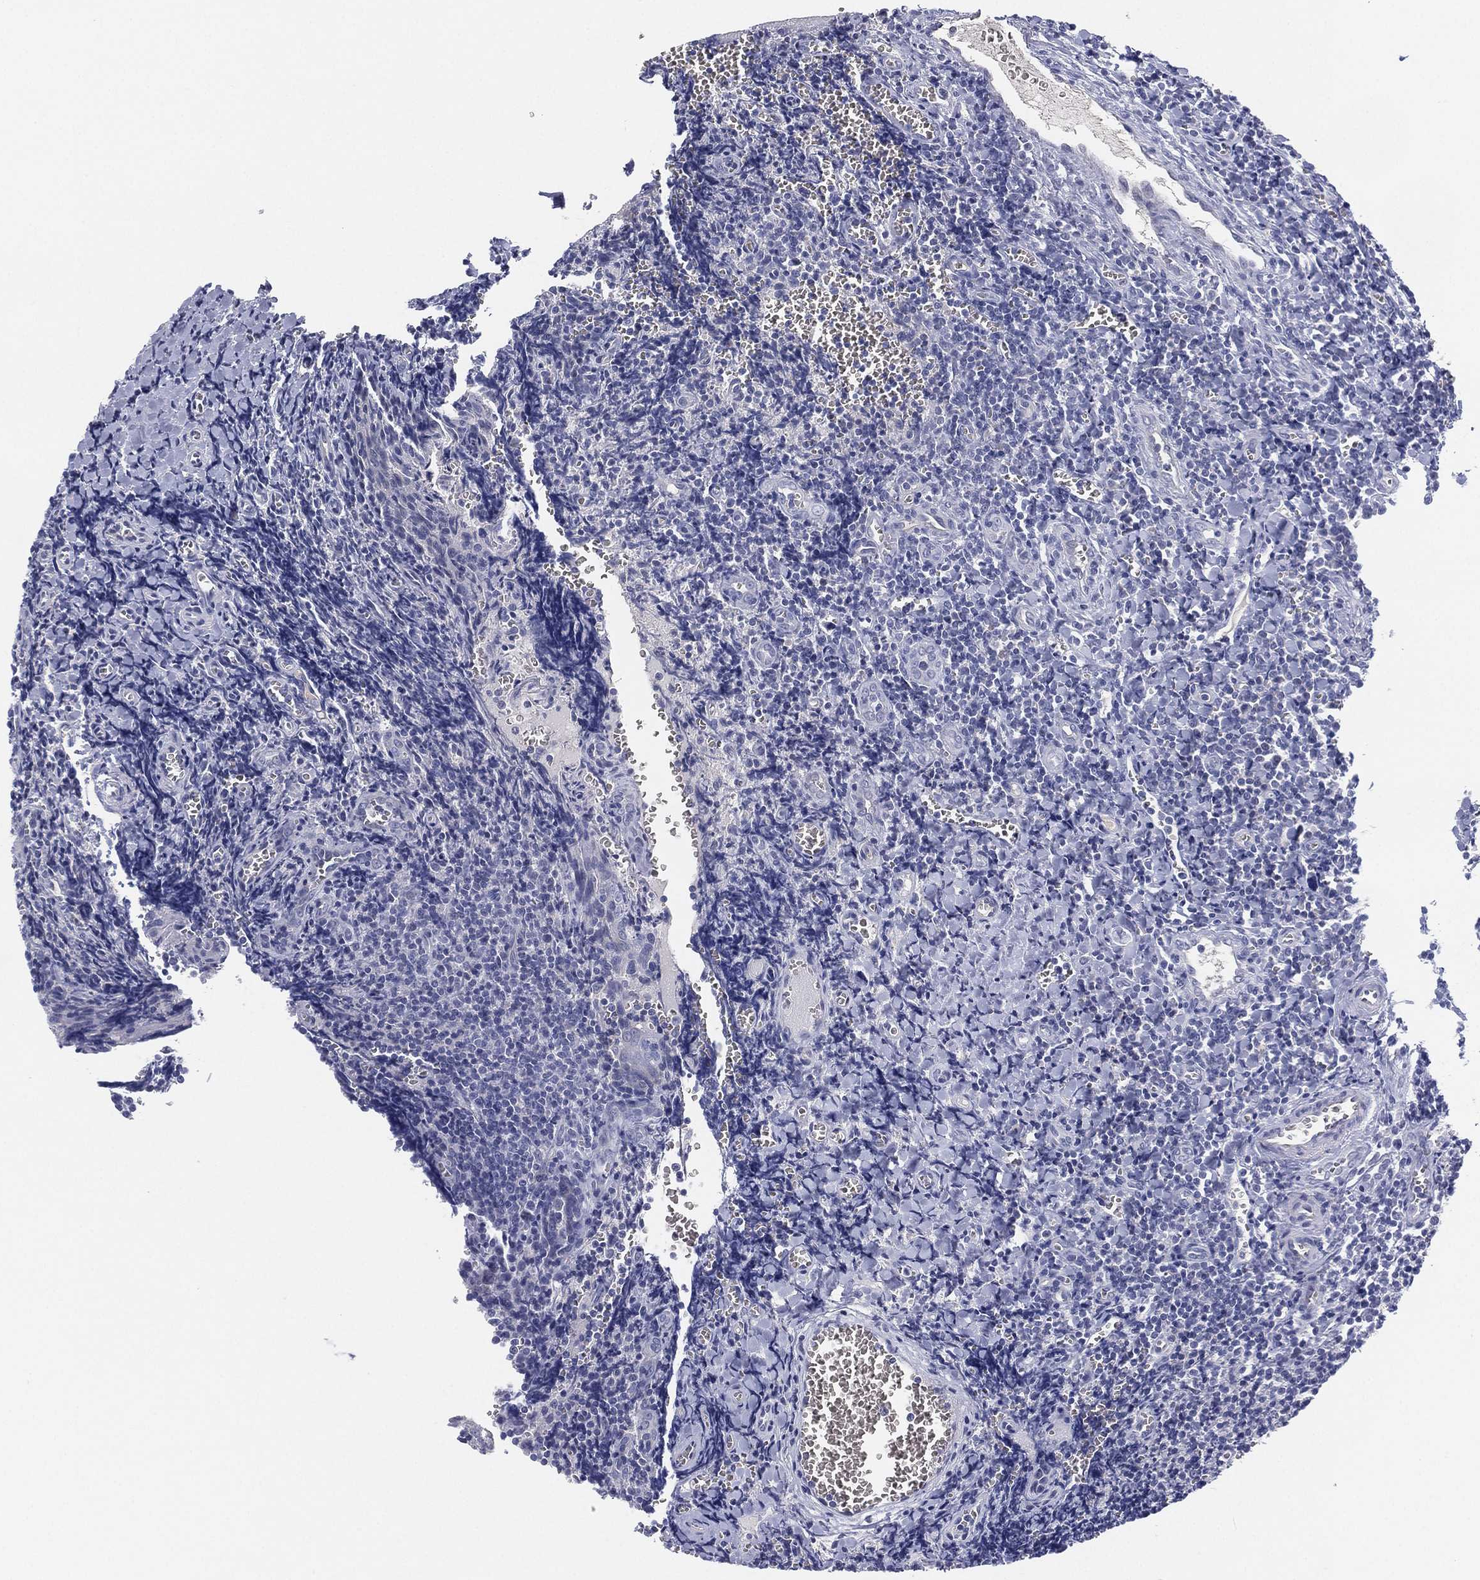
{"staining": {"intensity": "negative", "quantity": "none", "location": "none"}, "tissue": "tonsil", "cell_type": "Germinal center cells", "image_type": "normal", "snomed": [{"axis": "morphology", "description": "Normal tissue, NOS"}, {"axis": "morphology", "description": "Inflammation, NOS"}, {"axis": "topography", "description": "Tonsil"}], "caption": "The image displays no significant staining in germinal center cells of tonsil.", "gene": "MLF1", "patient": {"sex": "female", "age": 31}}